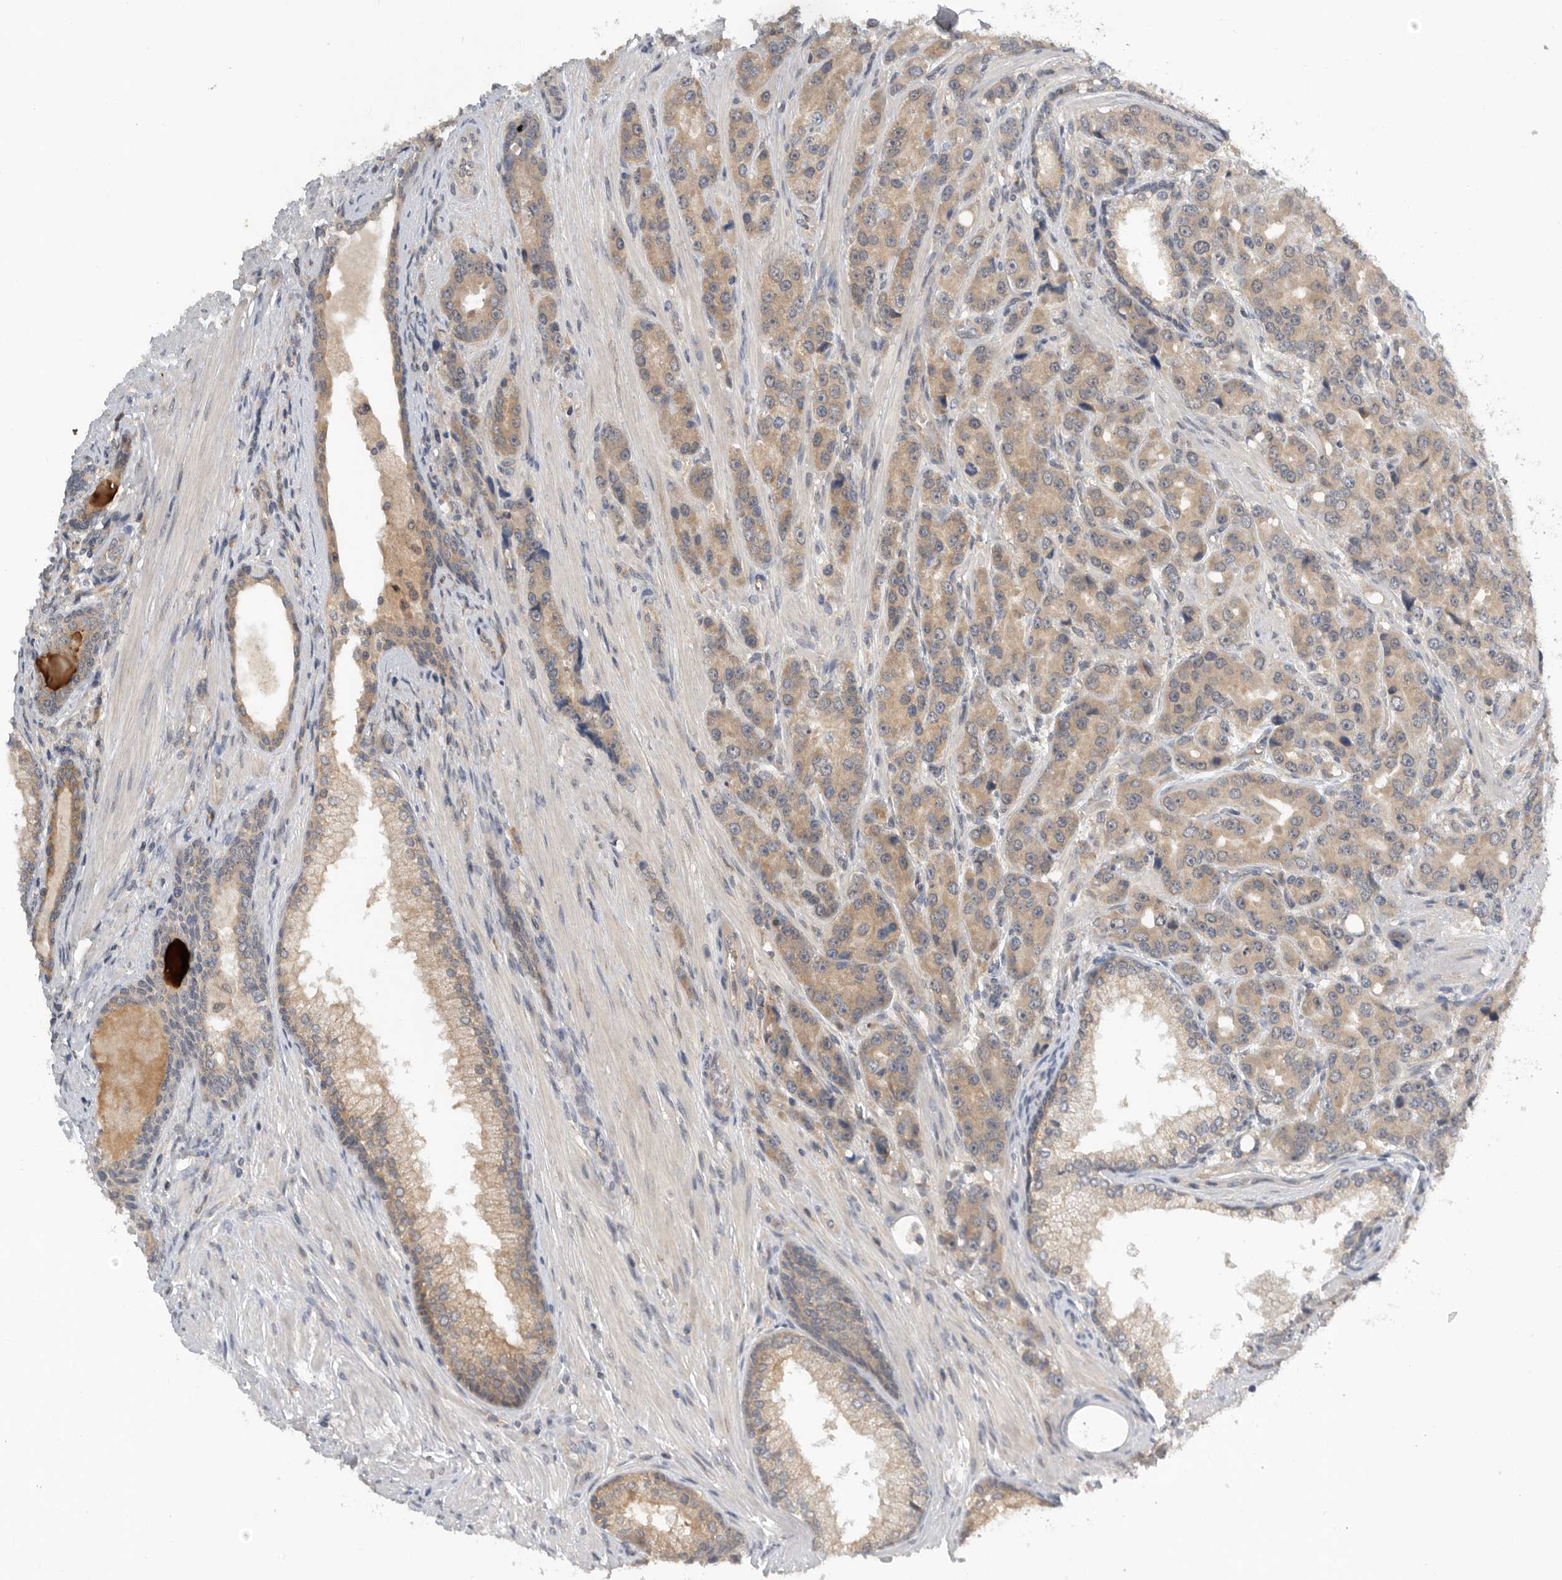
{"staining": {"intensity": "moderate", "quantity": ">75%", "location": "cytoplasmic/membranous"}, "tissue": "prostate cancer", "cell_type": "Tumor cells", "image_type": "cancer", "snomed": [{"axis": "morphology", "description": "Adenocarcinoma, High grade"}, {"axis": "topography", "description": "Prostate"}], "caption": "Prostate adenocarcinoma (high-grade) stained with IHC displays moderate cytoplasmic/membranous staining in approximately >75% of tumor cells.", "gene": "AASDHPPT", "patient": {"sex": "male", "age": 60}}